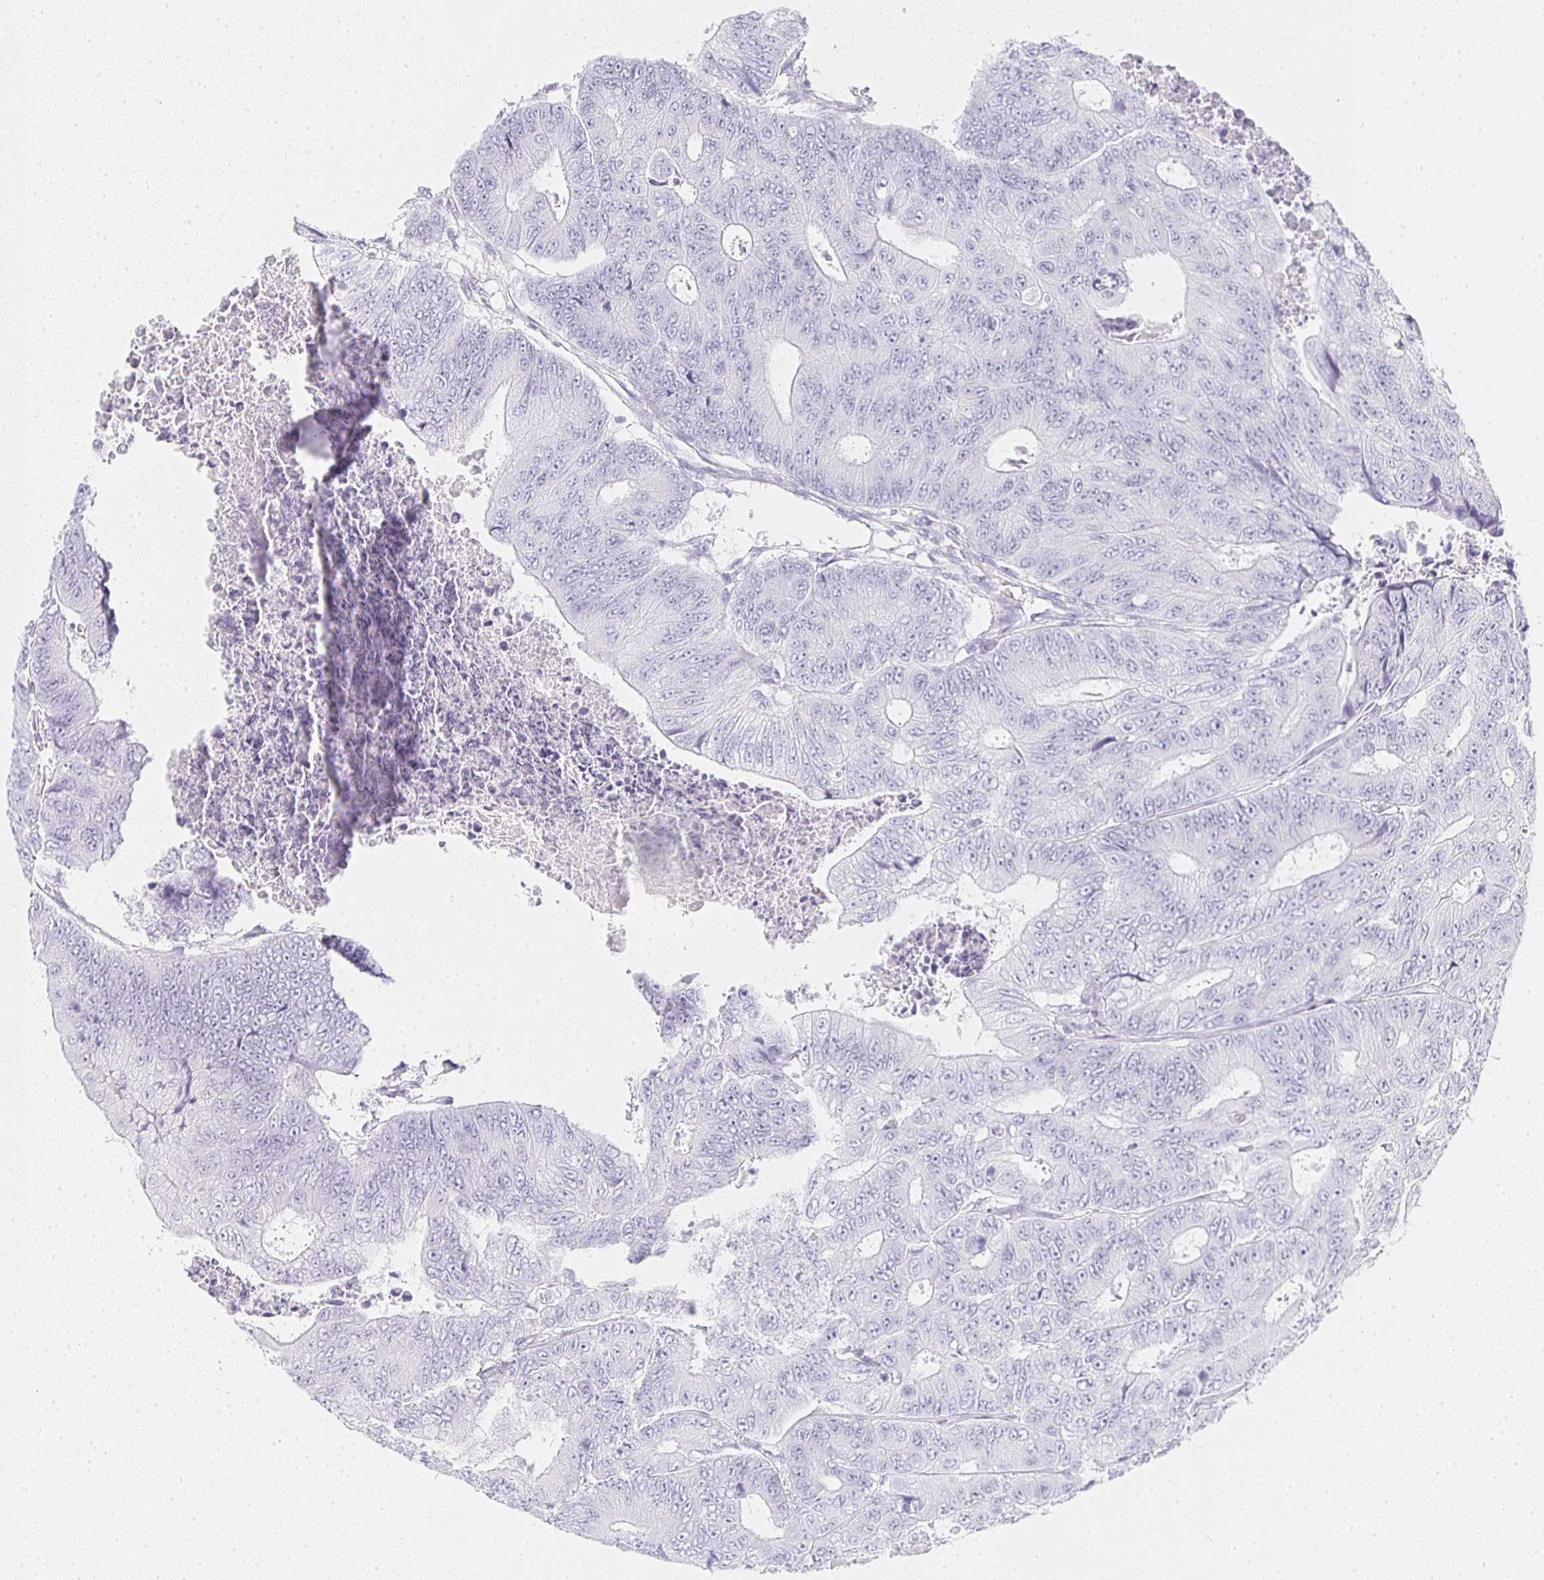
{"staining": {"intensity": "negative", "quantity": "none", "location": "none"}, "tissue": "colorectal cancer", "cell_type": "Tumor cells", "image_type": "cancer", "snomed": [{"axis": "morphology", "description": "Adenocarcinoma, NOS"}, {"axis": "topography", "description": "Colon"}], "caption": "Immunohistochemistry (IHC) histopathology image of neoplastic tissue: colorectal adenocarcinoma stained with DAB shows no significant protein positivity in tumor cells.", "gene": "TPSD1", "patient": {"sex": "female", "age": 48}}